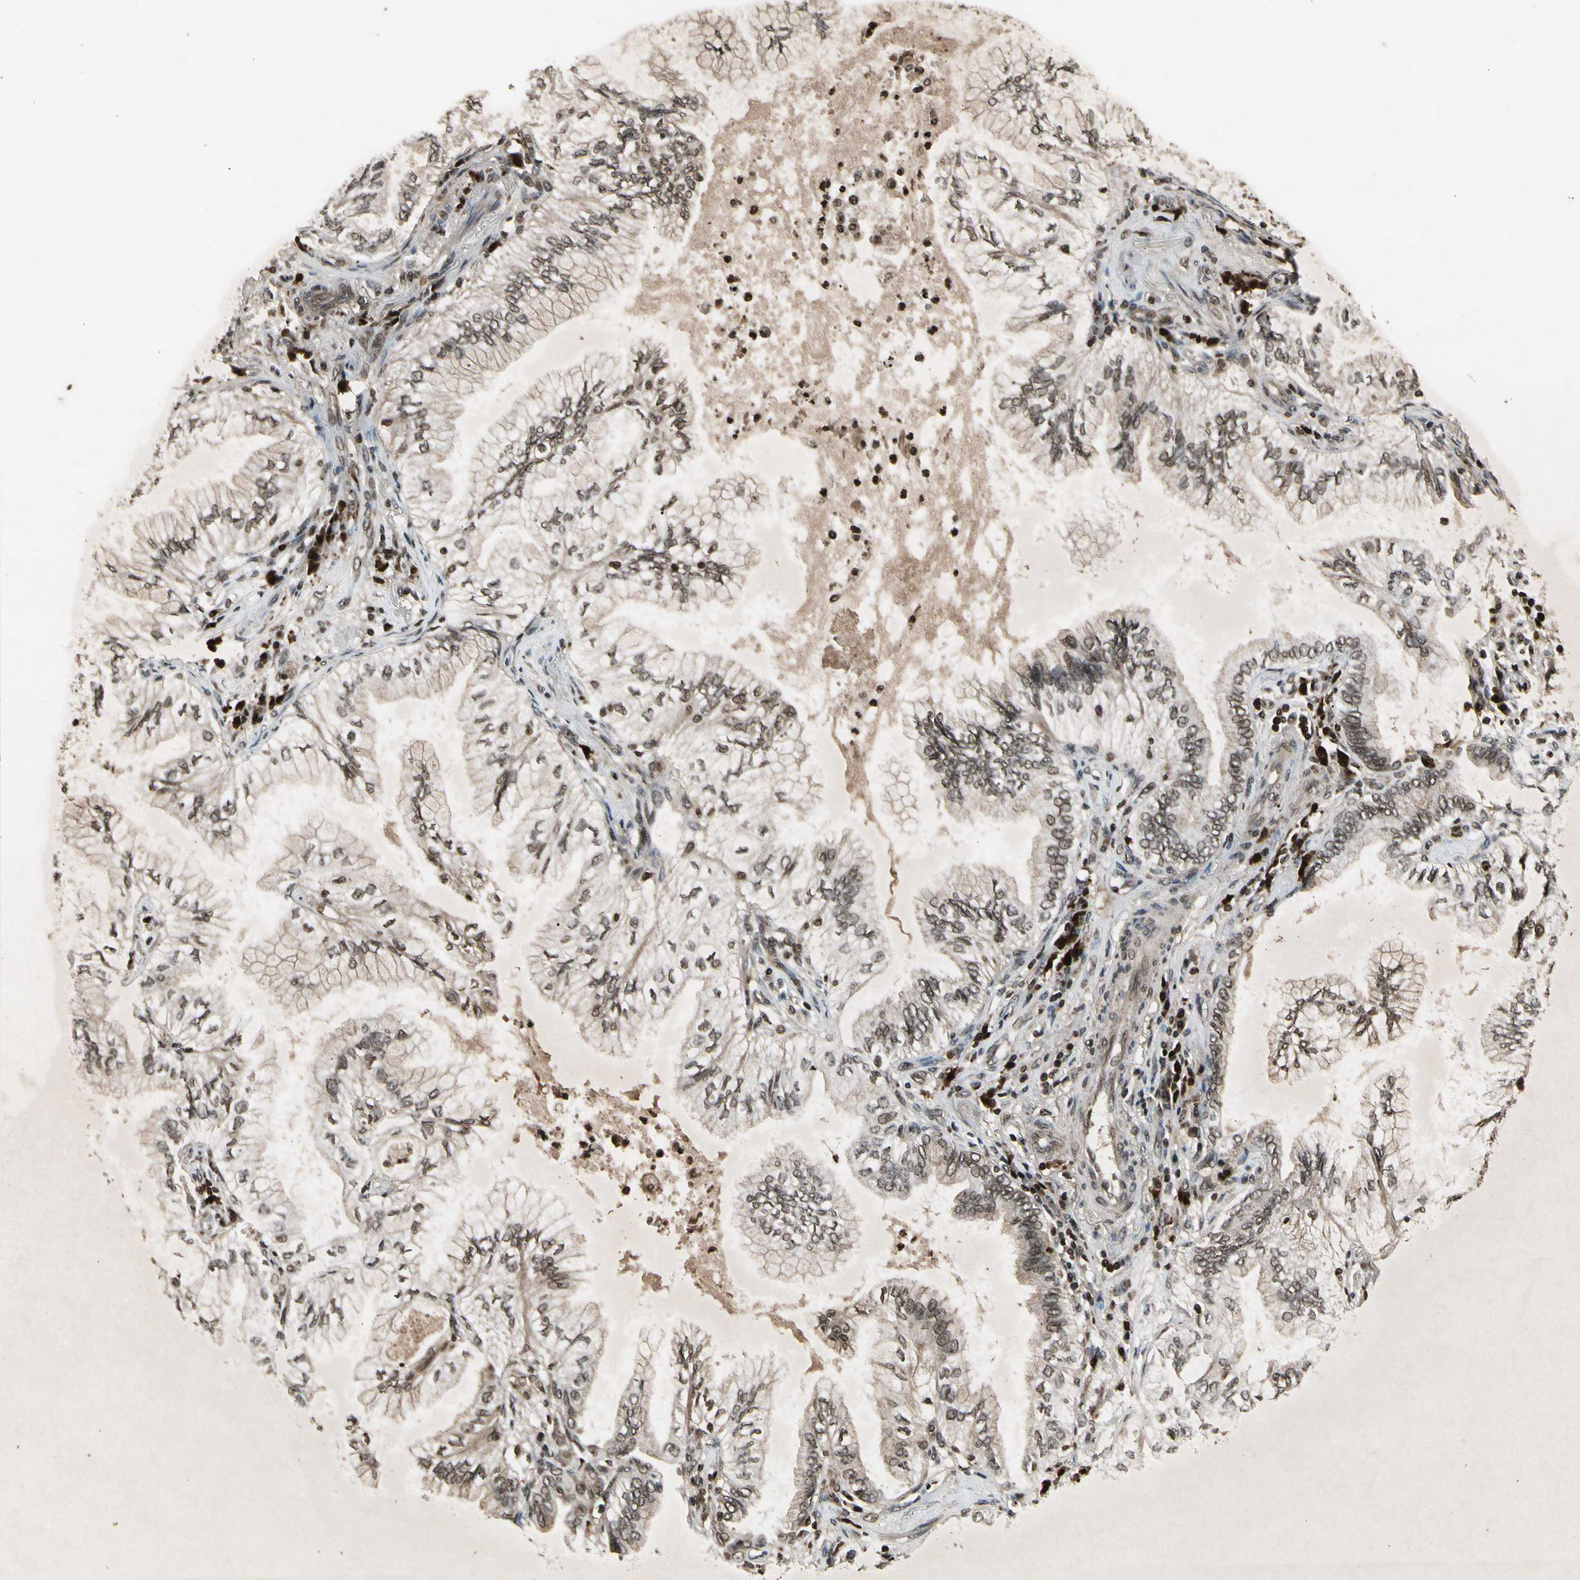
{"staining": {"intensity": "weak", "quantity": ">75%", "location": "cytoplasmic/membranous"}, "tissue": "lung cancer", "cell_type": "Tumor cells", "image_type": "cancer", "snomed": [{"axis": "morphology", "description": "Normal tissue, NOS"}, {"axis": "morphology", "description": "Adenocarcinoma, NOS"}, {"axis": "topography", "description": "Bronchus"}, {"axis": "topography", "description": "Lung"}], "caption": "Human lung adenocarcinoma stained with a protein marker shows weak staining in tumor cells.", "gene": "GLRX", "patient": {"sex": "female", "age": 70}}